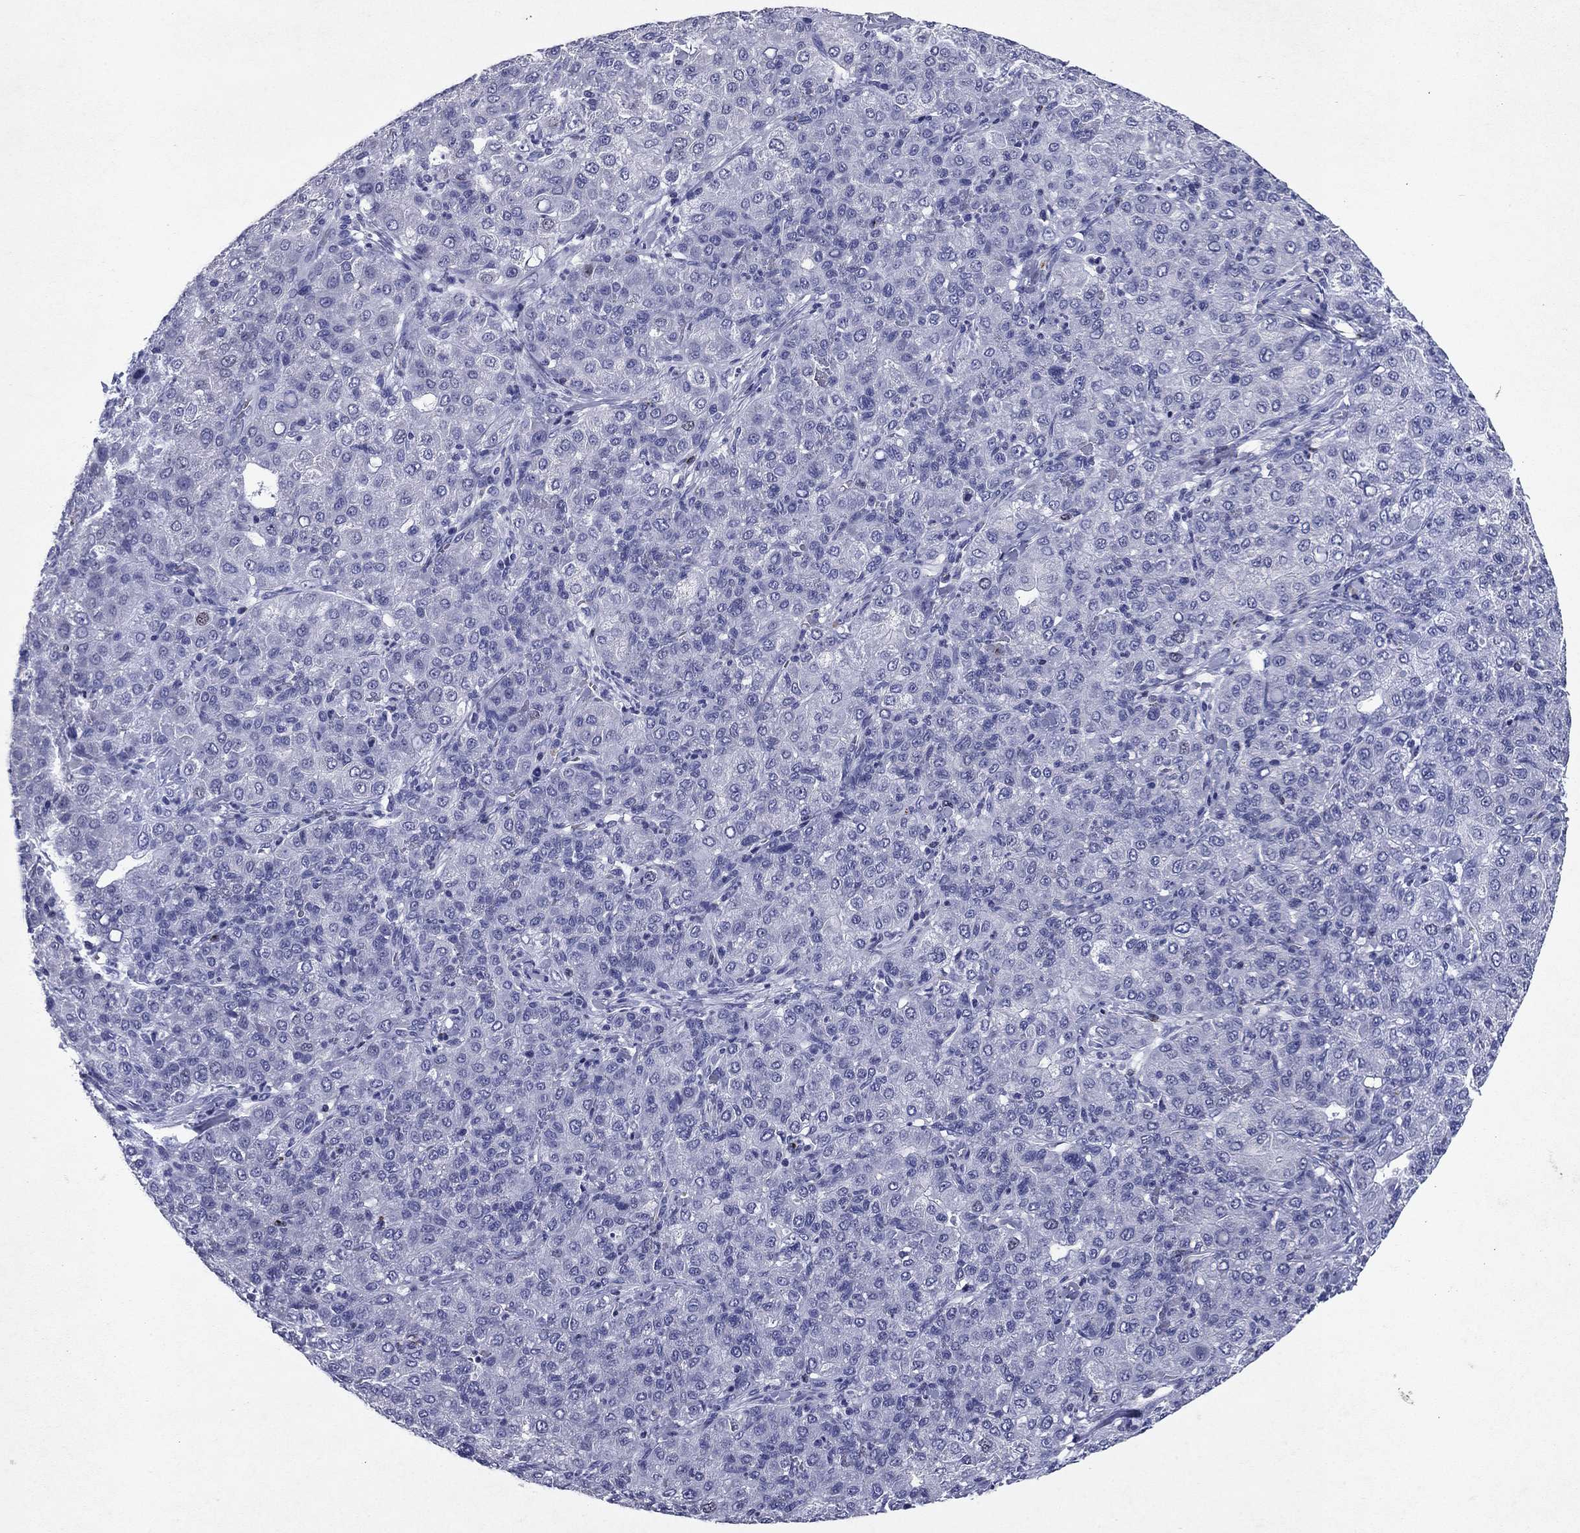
{"staining": {"intensity": "weak", "quantity": "<25%", "location": "nuclear"}, "tissue": "liver cancer", "cell_type": "Tumor cells", "image_type": "cancer", "snomed": [{"axis": "morphology", "description": "Carcinoma, Hepatocellular, NOS"}, {"axis": "topography", "description": "Liver"}], "caption": "Tumor cells show no significant protein staining in liver cancer.", "gene": "GZMK", "patient": {"sex": "male", "age": 65}}